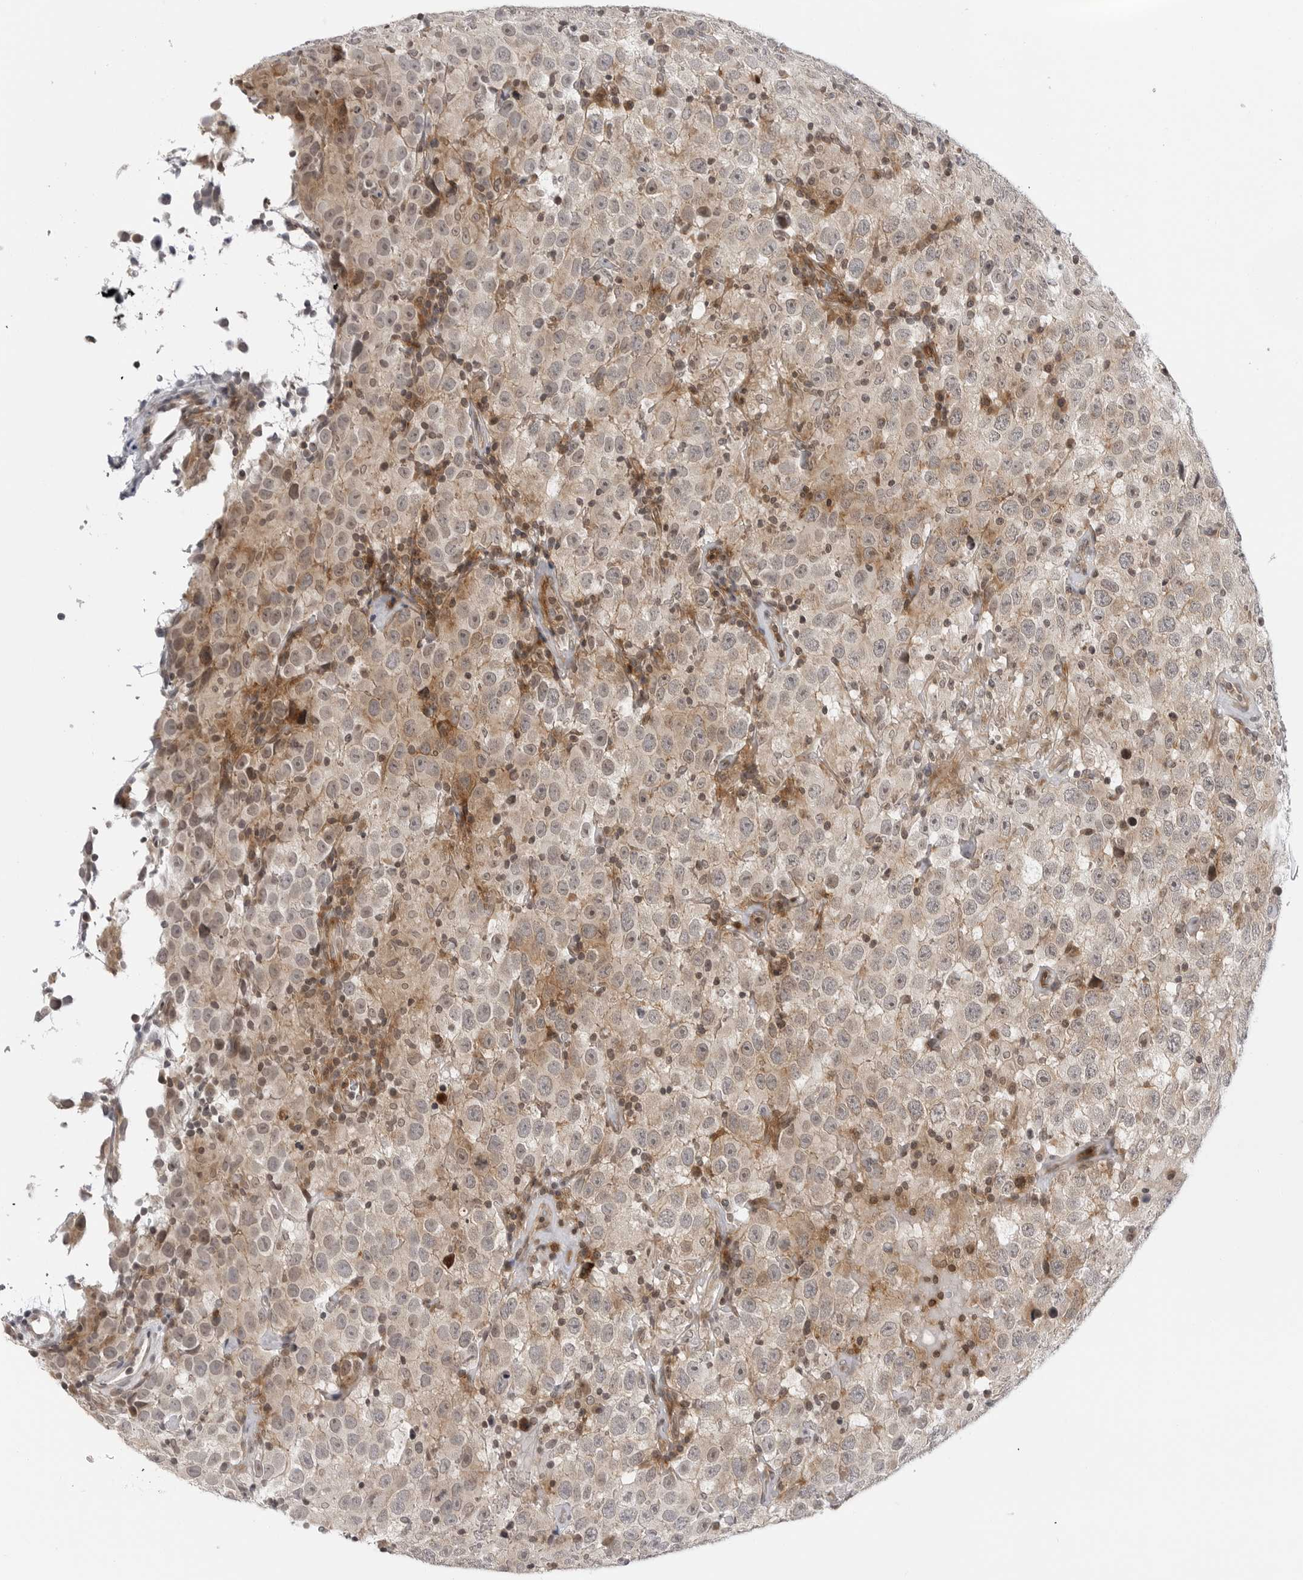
{"staining": {"intensity": "weak", "quantity": "25%-75%", "location": "cytoplasmic/membranous"}, "tissue": "testis cancer", "cell_type": "Tumor cells", "image_type": "cancer", "snomed": [{"axis": "morphology", "description": "Seminoma, NOS"}, {"axis": "topography", "description": "Testis"}], "caption": "Tumor cells reveal low levels of weak cytoplasmic/membranous positivity in about 25%-75% of cells in testis cancer.", "gene": "ADAMTS5", "patient": {"sex": "male", "age": 41}}